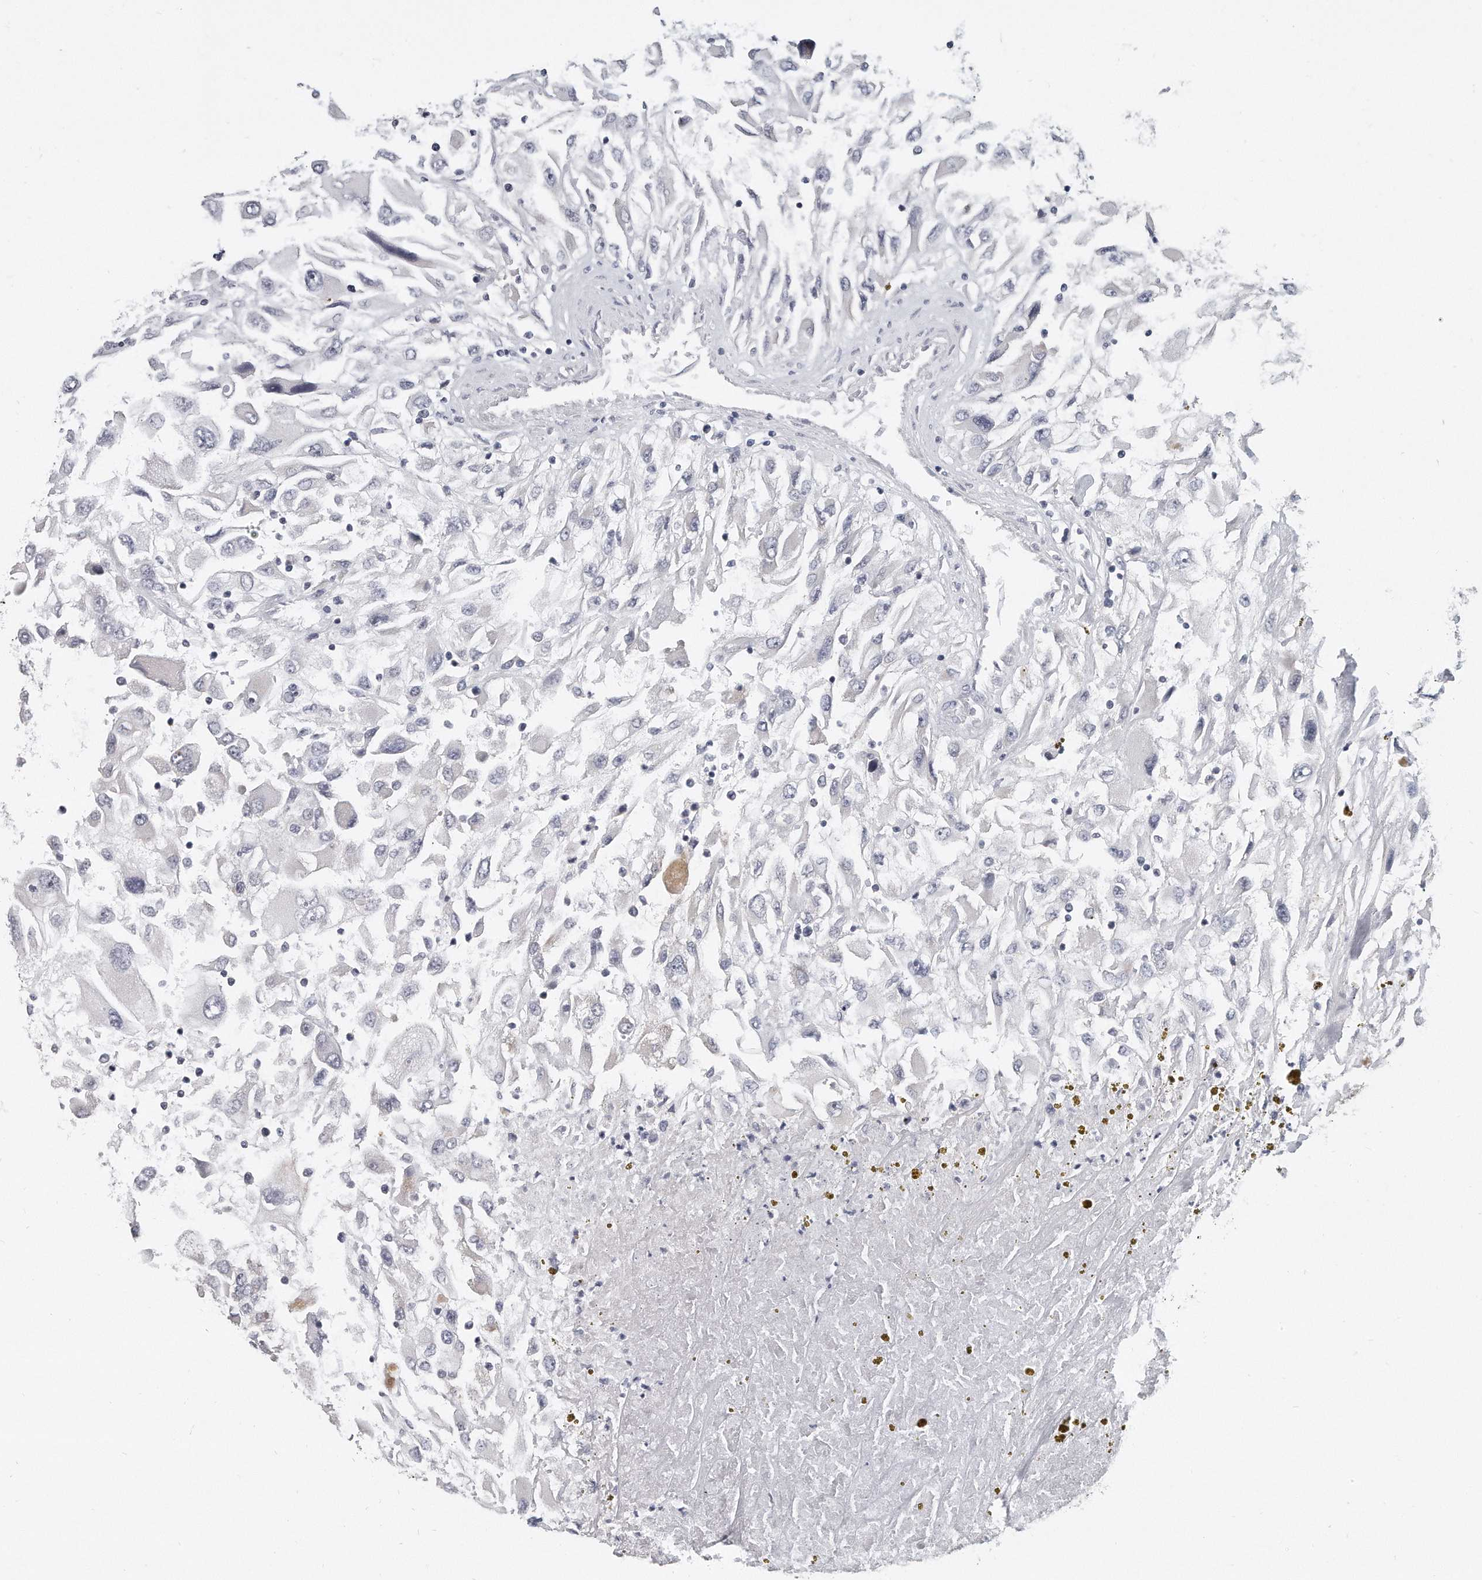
{"staining": {"intensity": "negative", "quantity": "none", "location": "none"}, "tissue": "renal cancer", "cell_type": "Tumor cells", "image_type": "cancer", "snomed": [{"axis": "morphology", "description": "Adenocarcinoma, NOS"}, {"axis": "topography", "description": "Kidney"}], "caption": "Immunohistochemistry image of neoplastic tissue: human renal adenocarcinoma stained with DAB (3,3'-diaminobenzidine) shows no significant protein expression in tumor cells.", "gene": "PLEKHA6", "patient": {"sex": "female", "age": 52}}